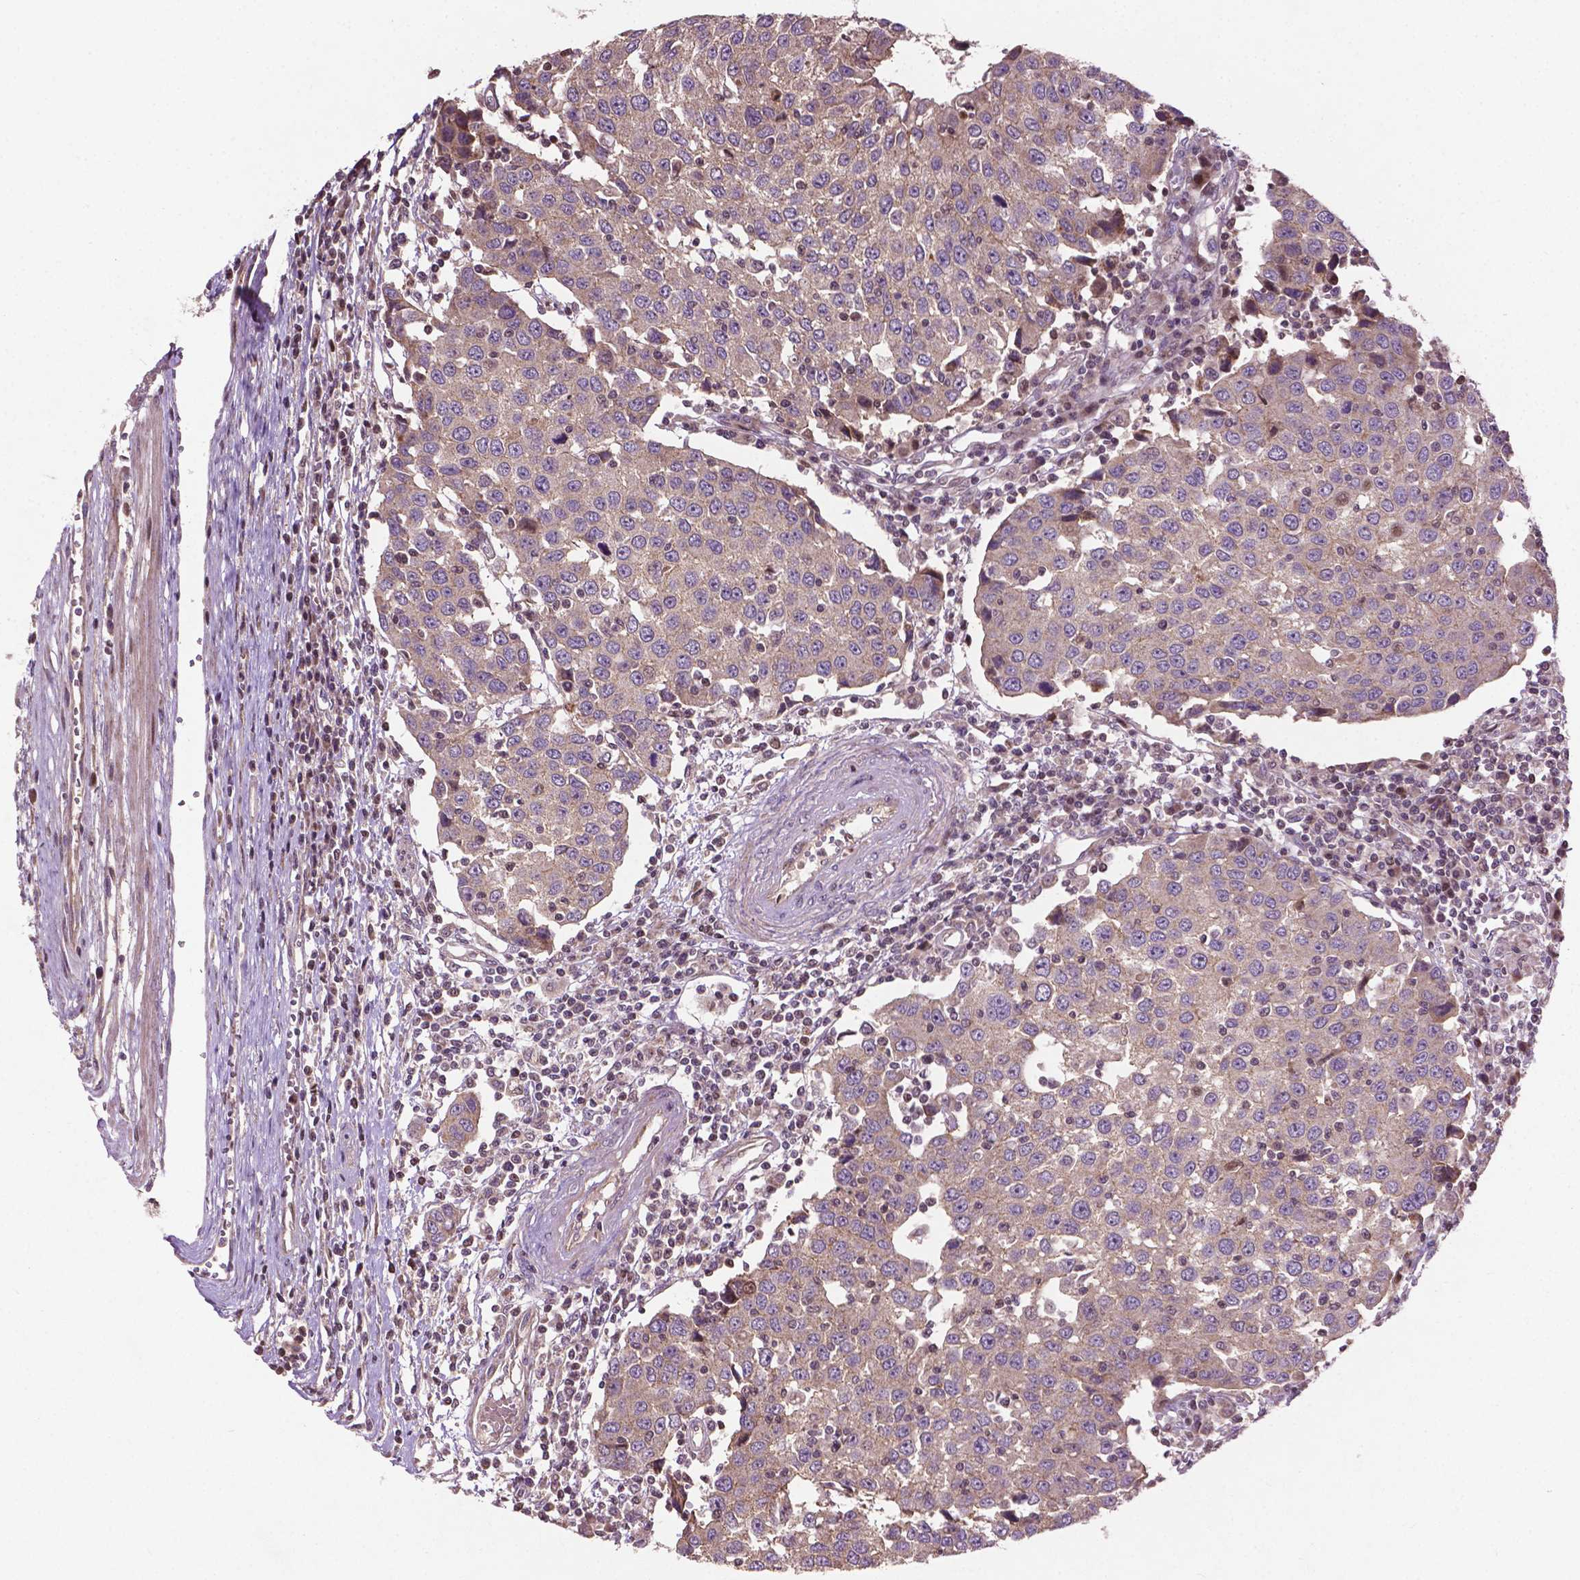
{"staining": {"intensity": "moderate", "quantity": "<25%", "location": "cytoplasmic/membranous"}, "tissue": "urothelial cancer", "cell_type": "Tumor cells", "image_type": "cancer", "snomed": [{"axis": "morphology", "description": "Urothelial carcinoma, High grade"}, {"axis": "topography", "description": "Urinary bladder"}], "caption": "Tumor cells display moderate cytoplasmic/membranous positivity in approximately <25% of cells in high-grade urothelial carcinoma.", "gene": "B3GALNT2", "patient": {"sex": "female", "age": 85}}